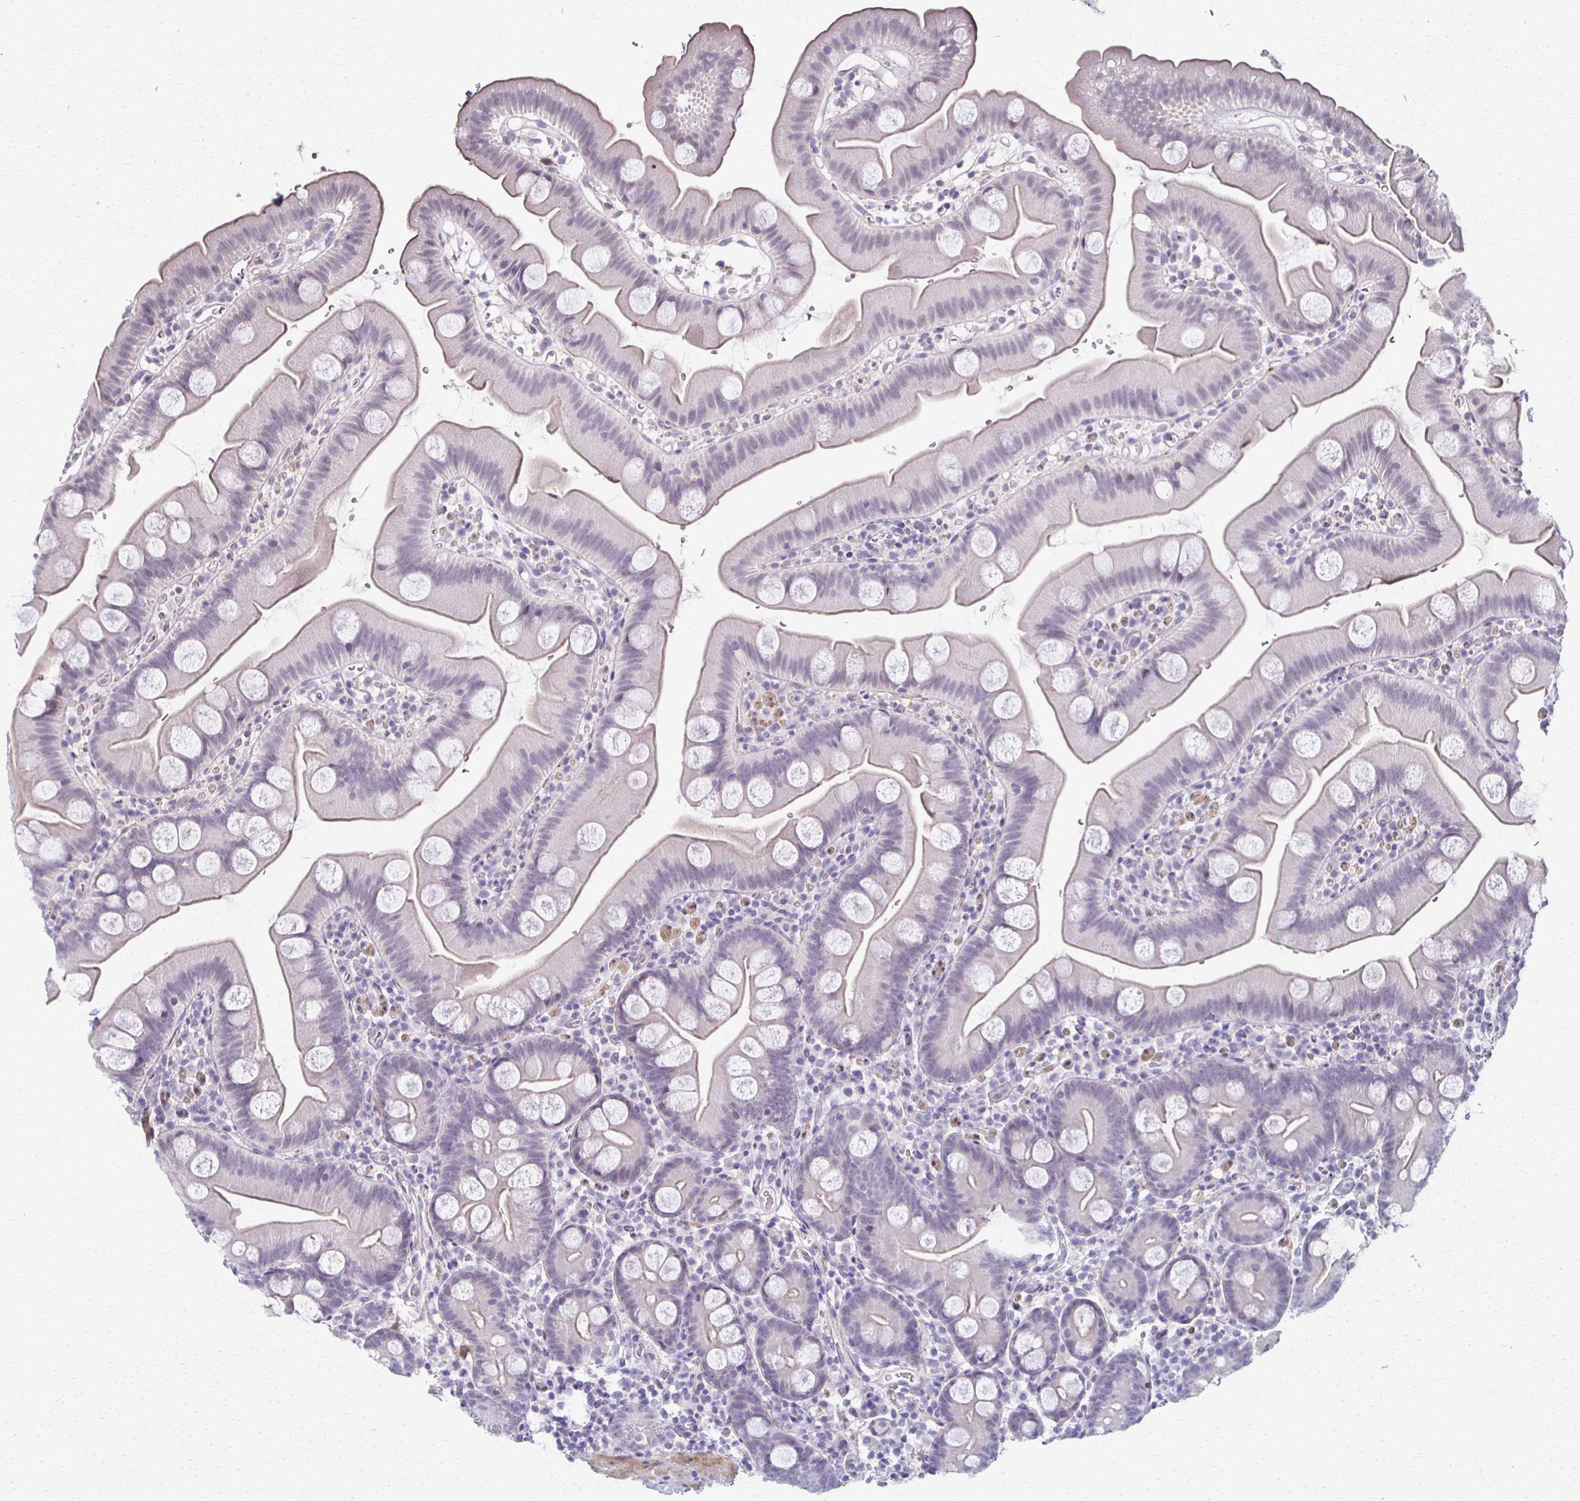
{"staining": {"intensity": "negative", "quantity": "none", "location": "none"}, "tissue": "small intestine", "cell_type": "Glandular cells", "image_type": "normal", "snomed": [{"axis": "morphology", "description": "Normal tissue, NOS"}, {"axis": "topography", "description": "Small intestine"}], "caption": "Immunohistochemistry image of unremarkable human small intestine stained for a protein (brown), which demonstrates no positivity in glandular cells.", "gene": "FOXO4", "patient": {"sex": "female", "age": 68}}